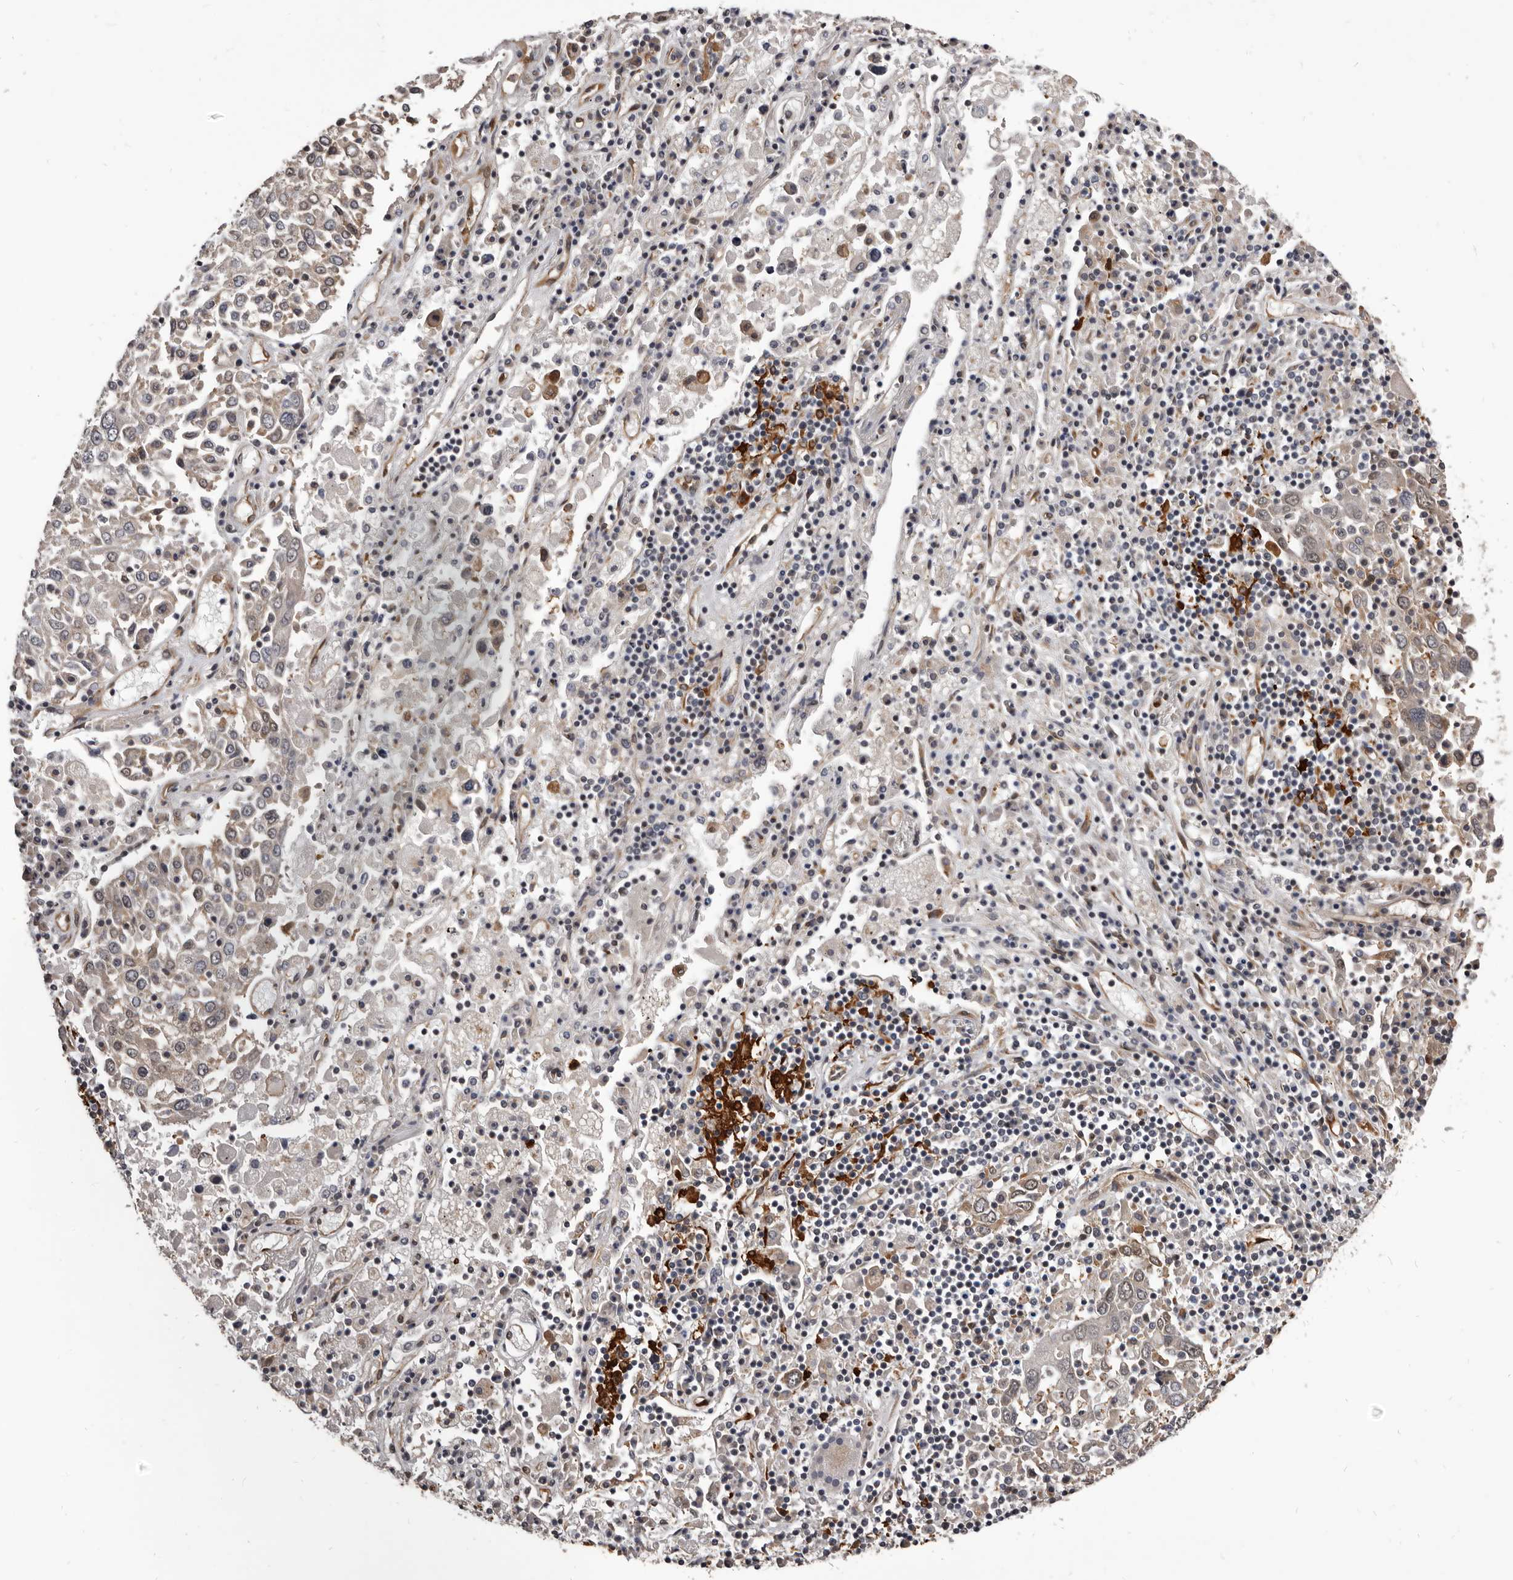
{"staining": {"intensity": "weak", "quantity": "25%-75%", "location": "cytoplasmic/membranous"}, "tissue": "lung cancer", "cell_type": "Tumor cells", "image_type": "cancer", "snomed": [{"axis": "morphology", "description": "Squamous cell carcinoma, NOS"}, {"axis": "topography", "description": "Lung"}], "caption": "A high-resolution image shows immunohistochemistry (IHC) staining of lung squamous cell carcinoma, which shows weak cytoplasmic/membranous expression in about 25%-75% of tumor cells.", "gene": "ADAMTS20", "patient": {"sex": "male", "age": 65}}